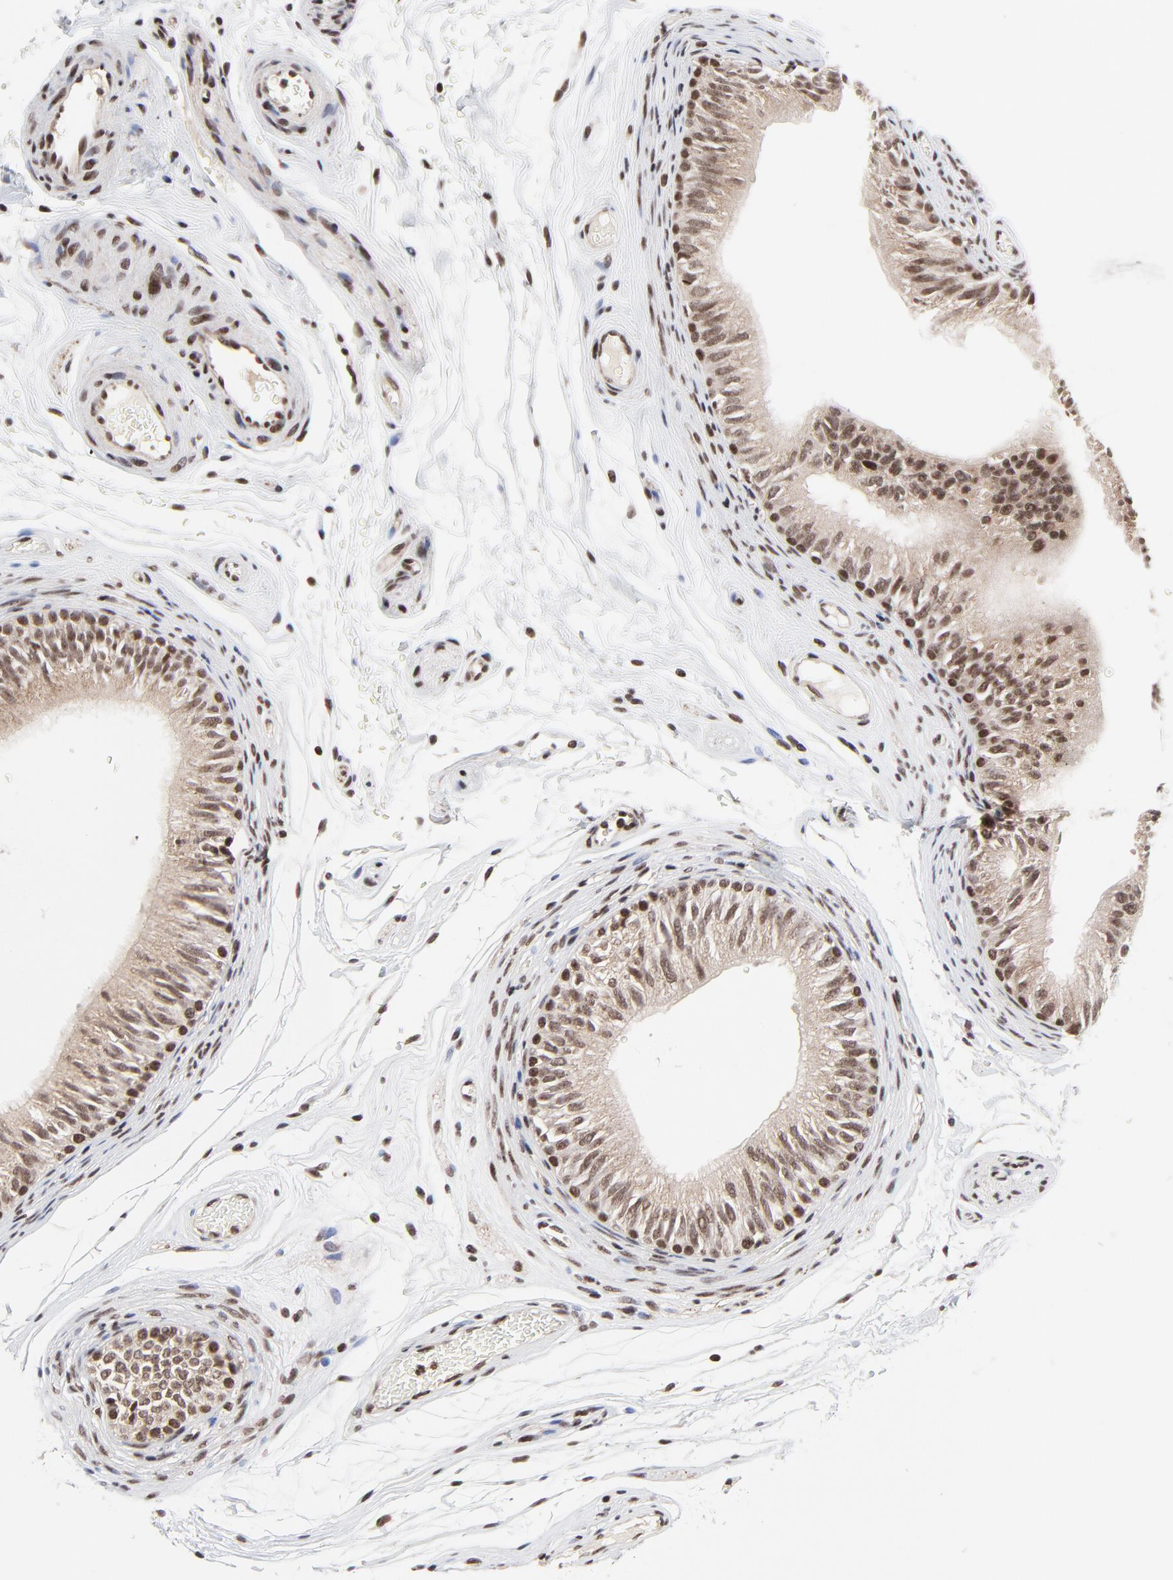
{"staining": {"intensity": "moderate", "quantity": ">75%", "location": "nuclear"}, "tissue": "epididymis", "cell_type": "Glandular cells", "image_type": "normal", "snomed": [{"axis": "morphology", "description": "Normal tissue, NOS"}, {"axis": "topography", "description": "Testis"}, {"axis": "topography", "description": "Epididymis"}], "caption": "The micrograph exhibits immunohistochemical staining of unremarkable epididymis. There is moderate nuclear positivity is identified in approximately >75% of glandular cells.", "gene": "ZNF777", "patient": {"sex": "male", "age": 36}}